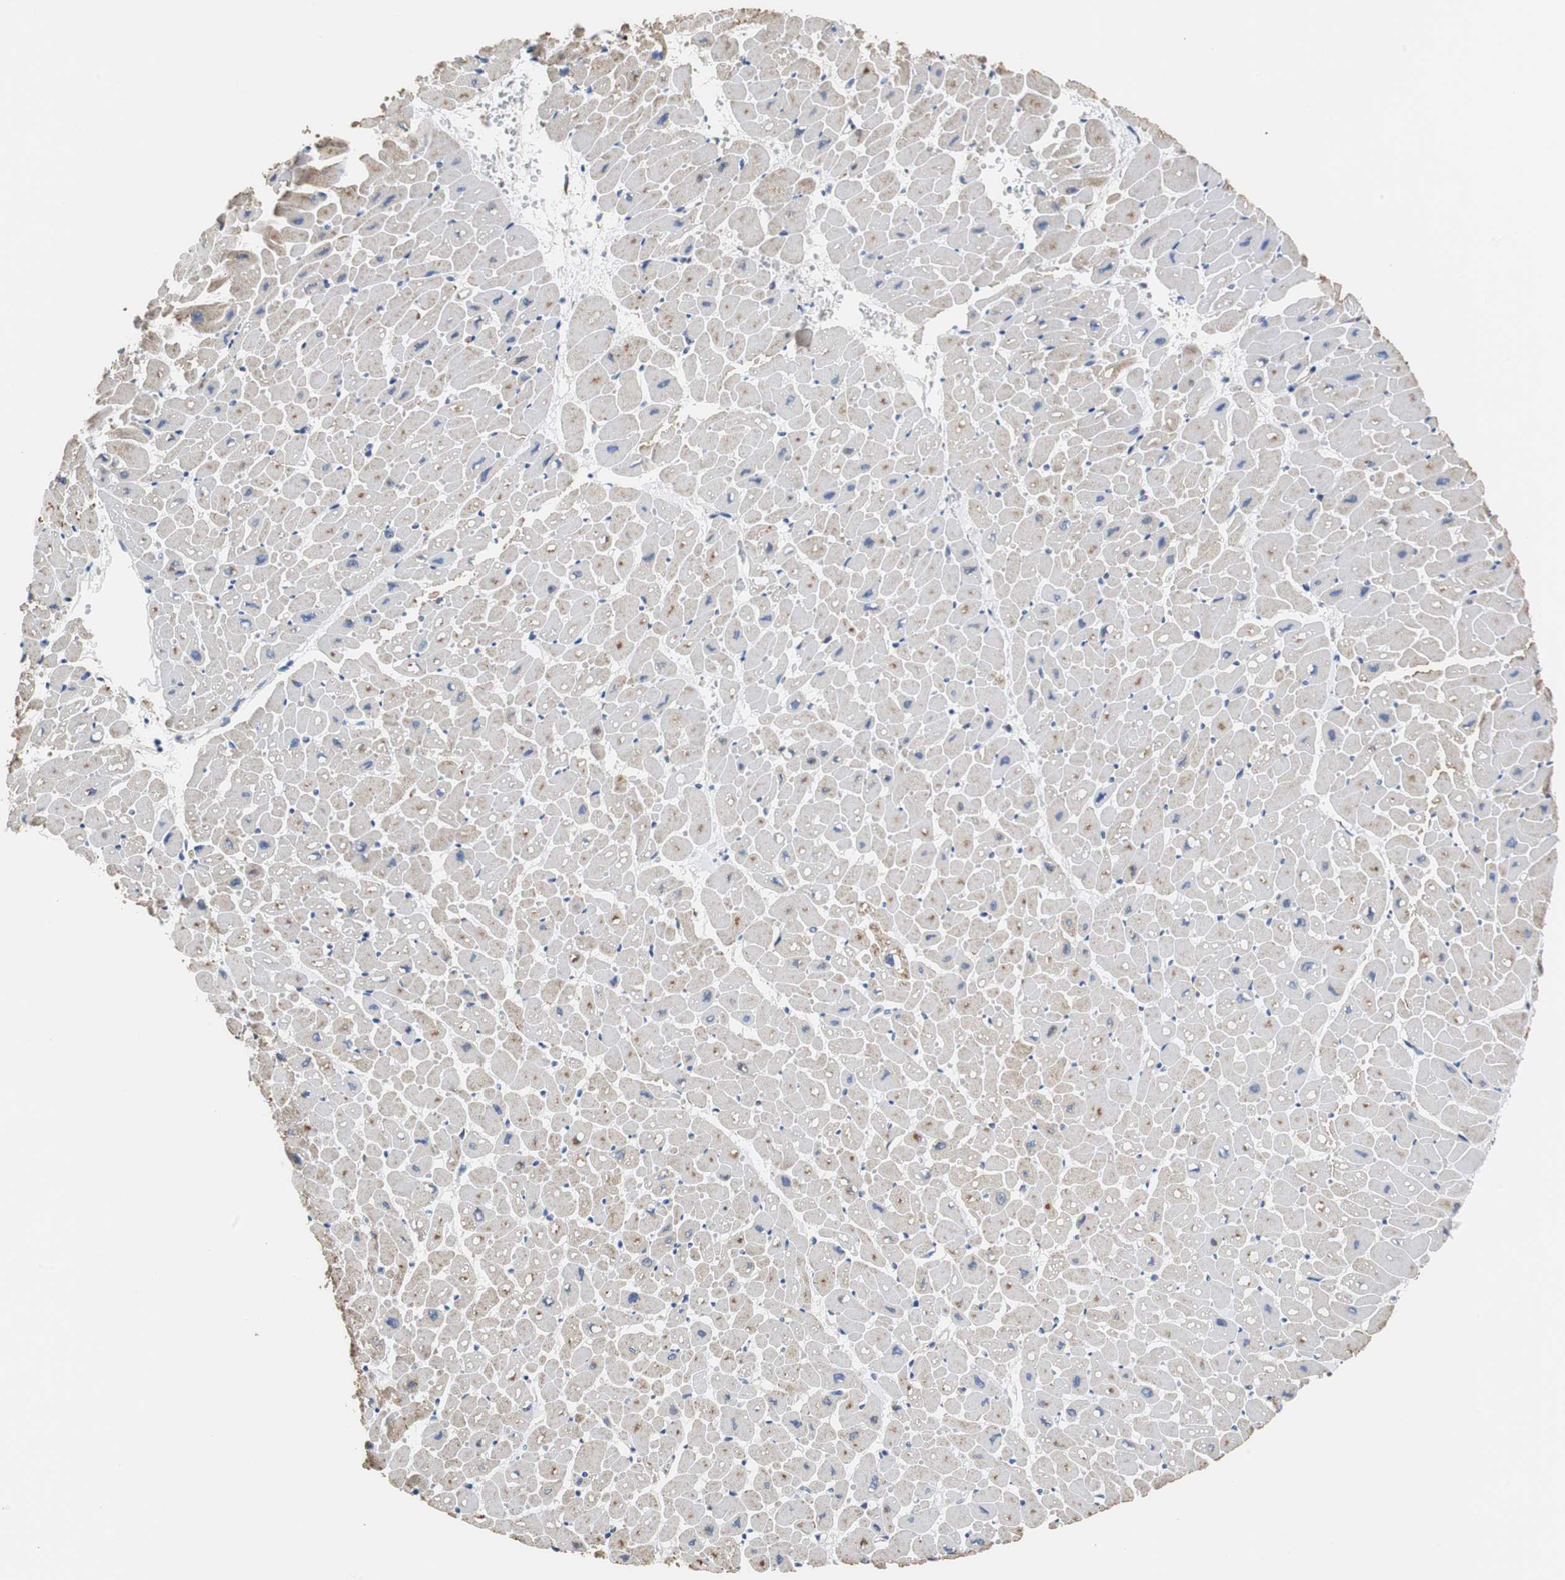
{"staining": {"intensity": "strong", "quantity": ">75%", "location": "cytoplasmic/membranous"}, "tissue": "heart muscle", "cell_type": "Cardiomyocytes", "image_type": "normal", "snomed": [{"axis": "morphology", "description": "Normal tissue, NOS"}, {"axis": "topography", "description": "Heart"}], "caption": "Immunohistochemistry (IHC) (DAB) staining of unremarkable heart muscle demonstrates strong cytoplasmic/membranous protein staining in about >75% of cardiomyocytes.", "gene": "PCK1", "patient": {"sex": "male", "age": 45}}